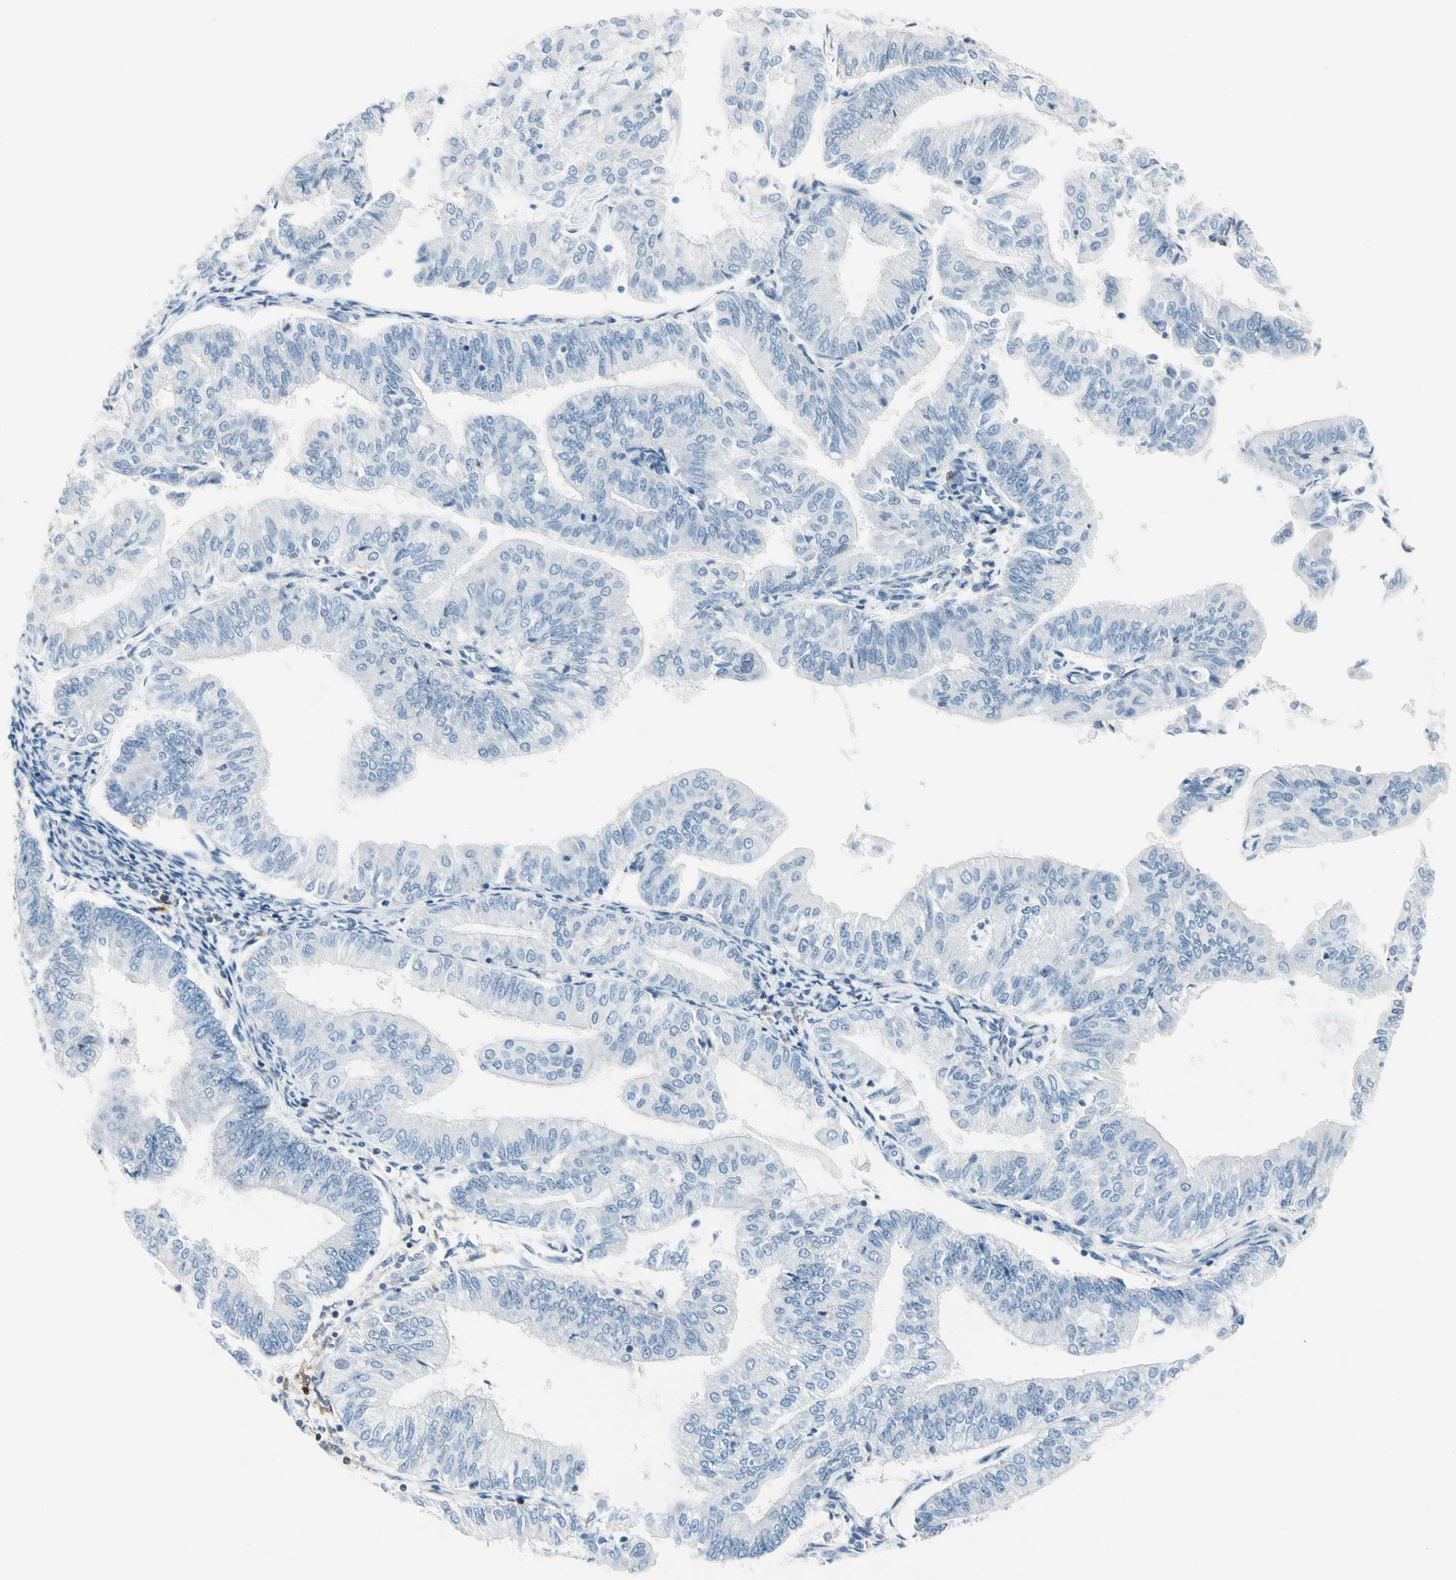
{"staining": {"intensity": "negative", "quantity": "none", "location": "none"}, "tissue": "endometrial cancer", "cell_type": "Tumor cells", "image_type": "cancer", "snomed": [{"axis": "morphology", "description": "Adenocarcinoma, NOS"}, {"axis": "topography", "description": "Endometrium"}], "caption": "An immunohistochemistry micrograph of adenocarcinoma (endometrial) is shown. There is no staining in tumor cells of adenocarcinoma (endometrial).", "gene": "TRAF1", "patient": {"sex": "female", "age": 59}}